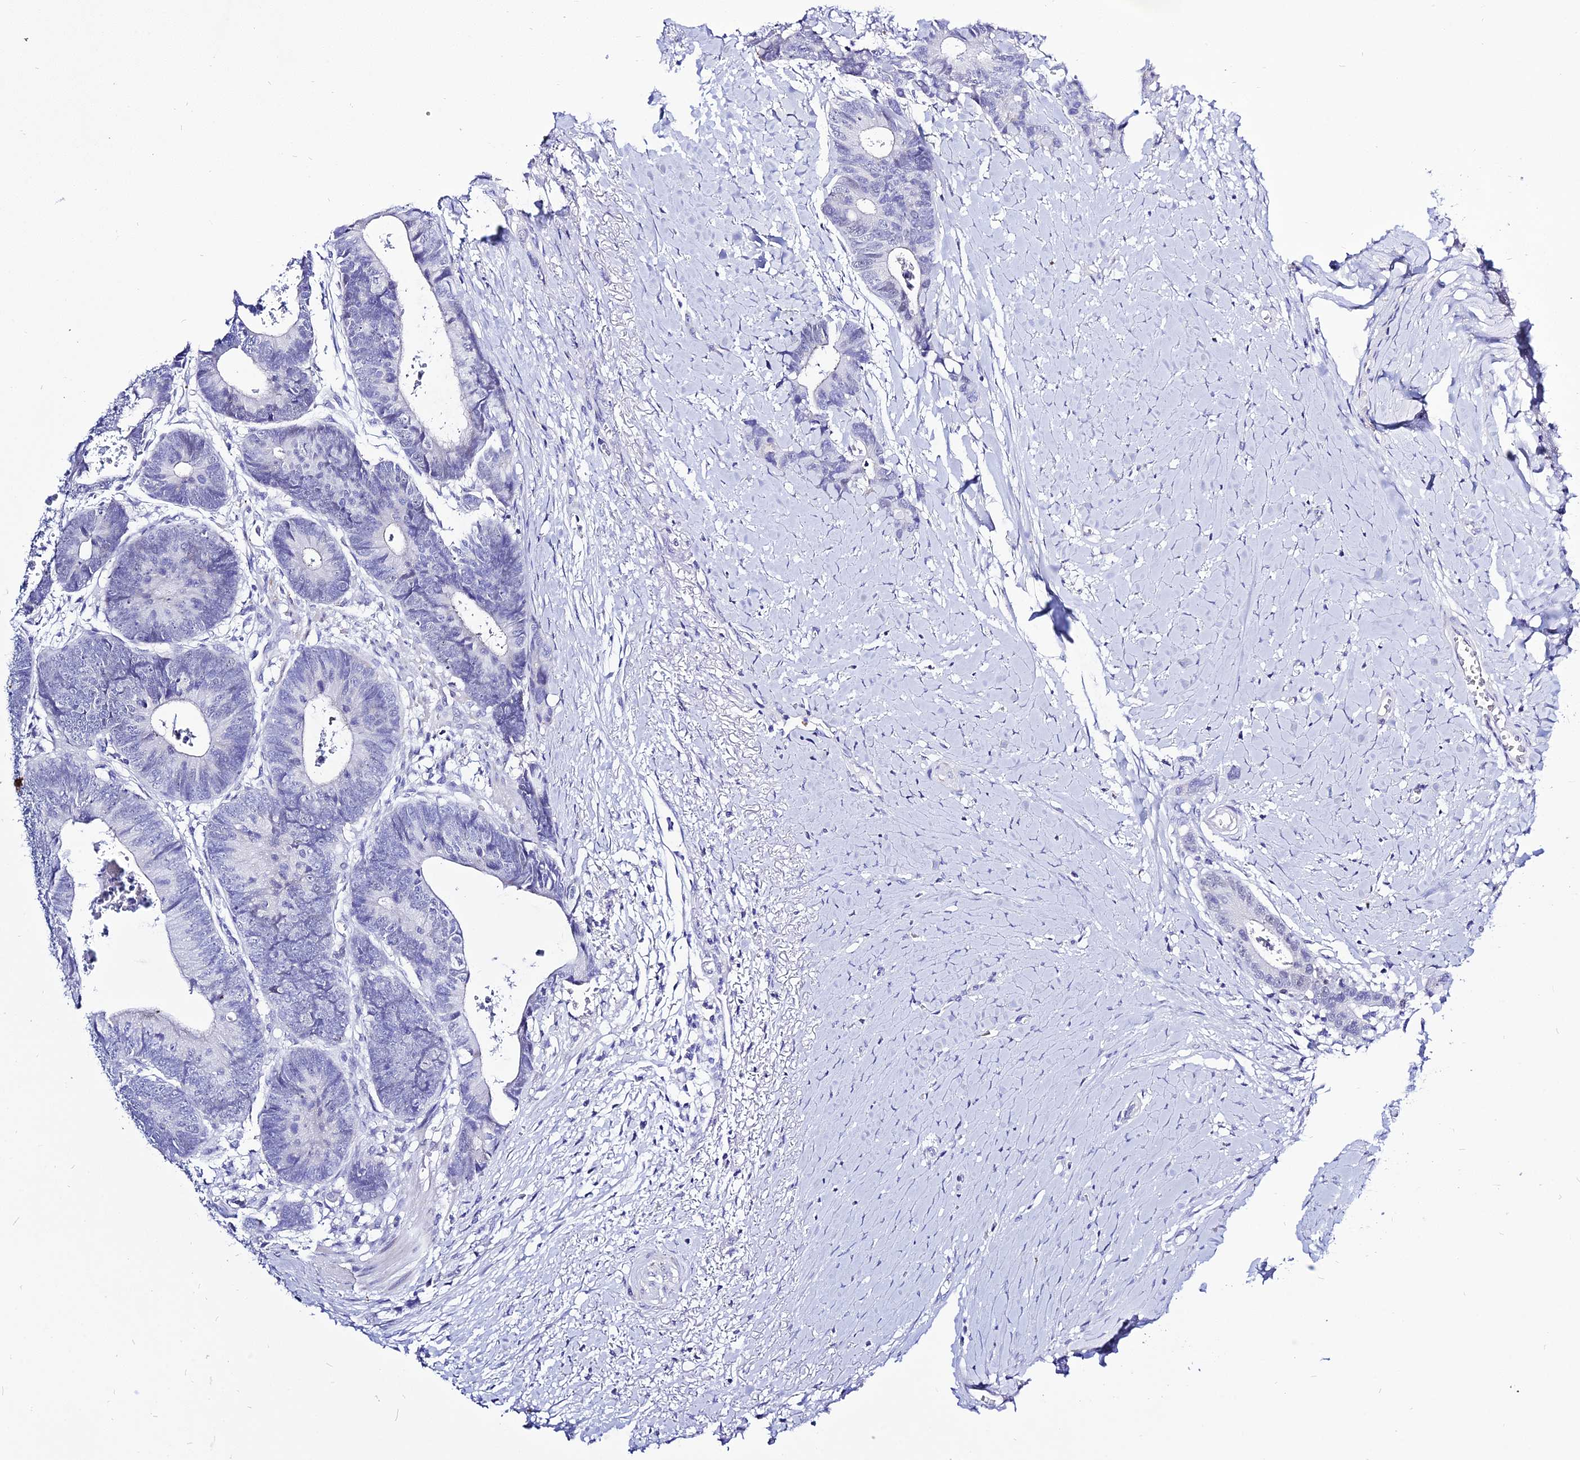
{"staining": {"intensity": "negative", "quantity": "none", "location": "none"}, "tissue": "colorectal cancer", "cell_type": "Tumor cells", "image_type": "cancer", "snomed": [{"axis": "morphology", "description": "Adenocarcinoma, NOS"}, {"axis": "topography", "description": "Colon"}], "caption": "An image of human colorectal cancer is negative for staining in tumor cells.", "gene": "DEFB107A", "patient": {"sex": "female", "age": 57}}